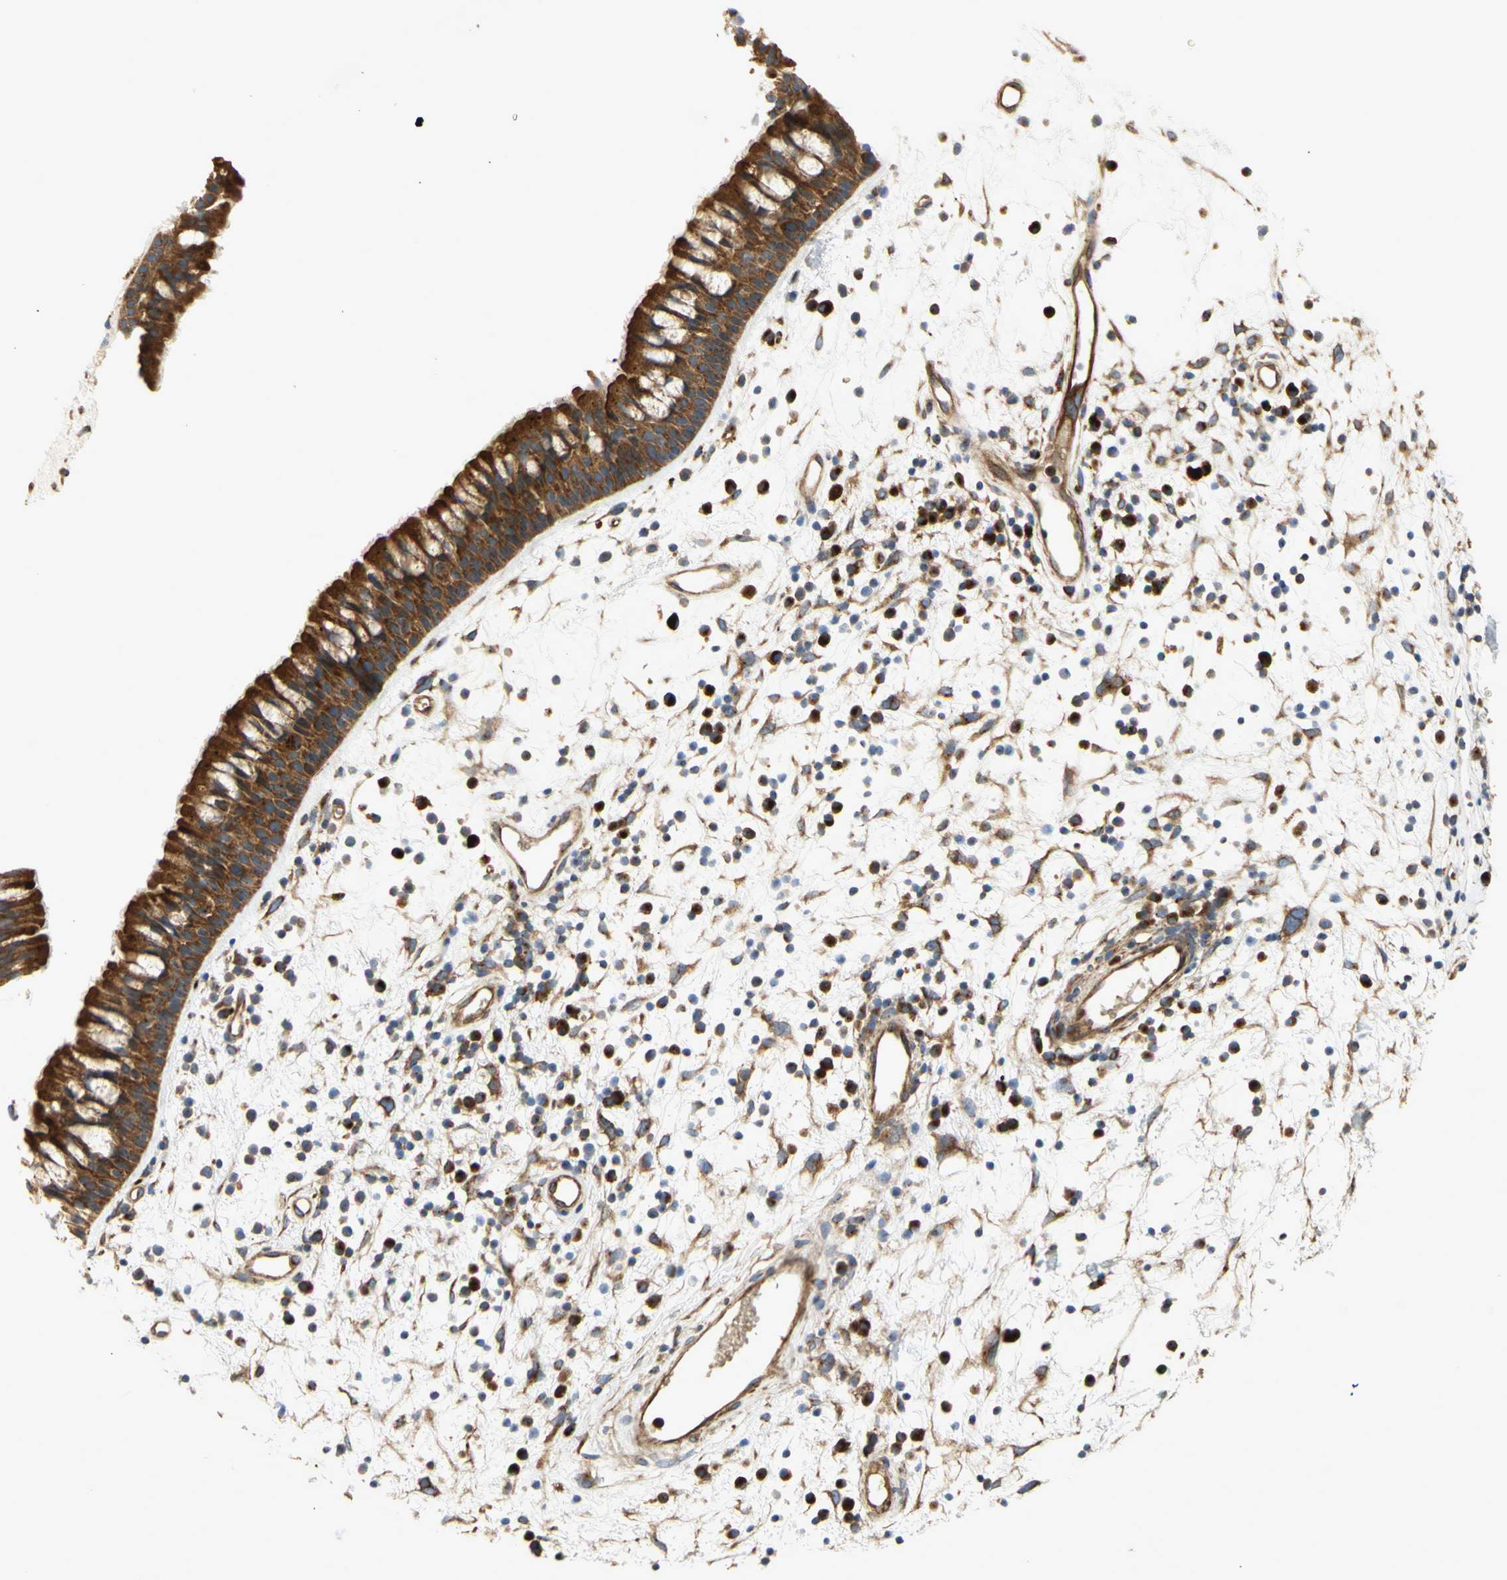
{"staining": {"intensity": "strong", "quantity": ">75%", "location": "cytoplasmic/membranous"}, "tissue": "nasopharynx", "cell_type": "Respiratory epithelial cells", "image_type": "normal", "snomed": [{"axis": "morphology", "description": "Normal tissue, NOS"}, {"axis": "morphology", "description": "Inflammation, NOS"}, {"axis": "topography", "description": "Nasopharynx"}], "caption": "Brown immunohistochemical staining in normal nasopharynx reveals strong cytoplasmic/membranous expression in about >75% of respiratory epithelial cells.", "gene": "TUBG2", "patient": {"sex": "male", "age": 48}}